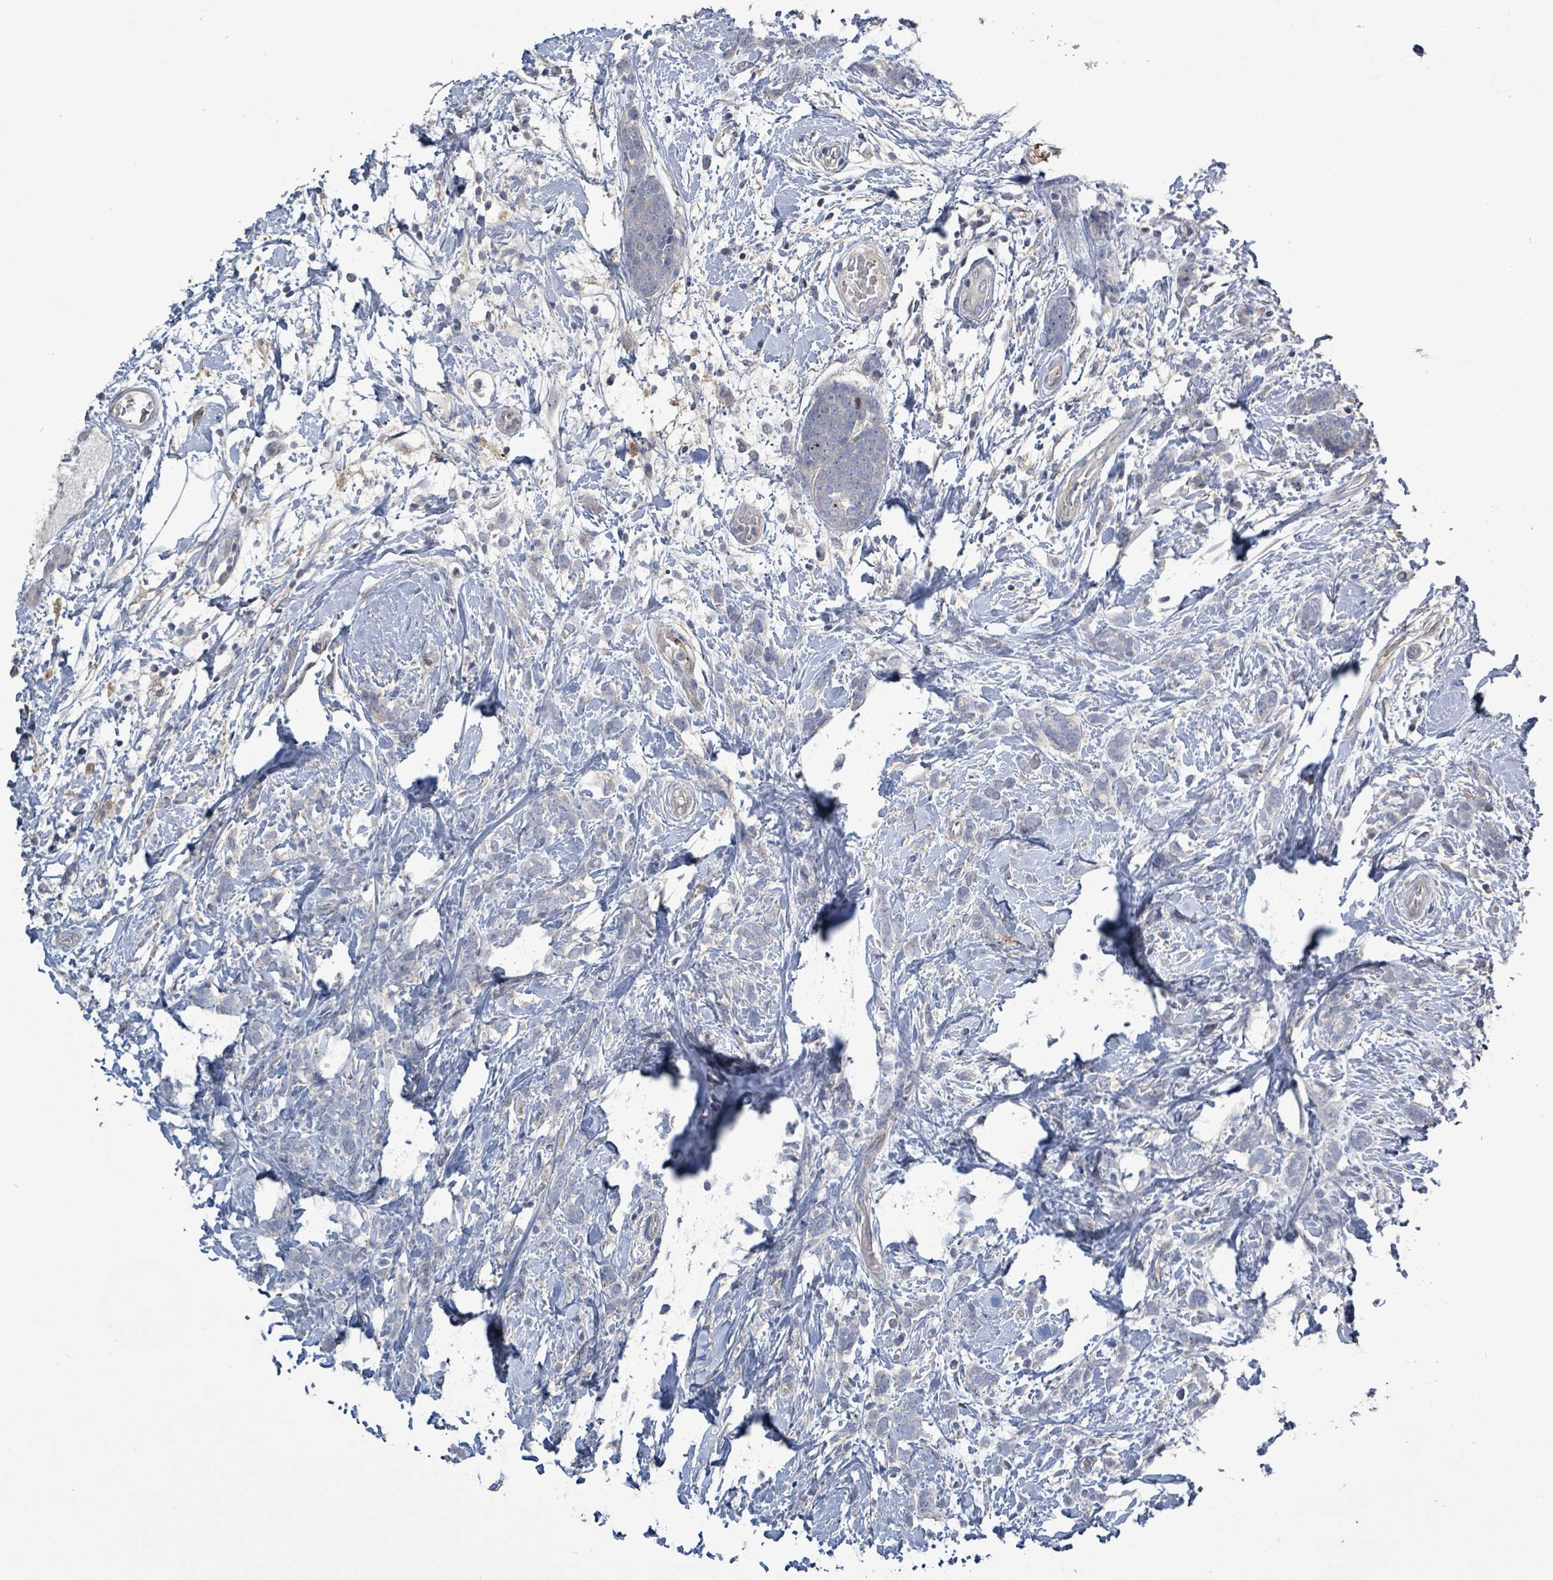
{"staining": {"intensity": "negative", "quantity": "none", "location": "none"}, "tissue": "breast cancer", "cell_type": "Tumor cells", "image_type": "cancer", "snomed": [{"axis": "morphology", "description": "Lobular carcinoma"}, {"axis": "topography", "description": "Breast"}], "caption": "High magnification brightfield microscopy of lobular carcinoma (breast) stained with DAB (3,3'-diaminobenzidine) (brown) and counterstained with hematoxylin (blue): tumor cells show no significant staining.", "gene": "KRAS", "patient": {"sex": "female", "age": 58}}